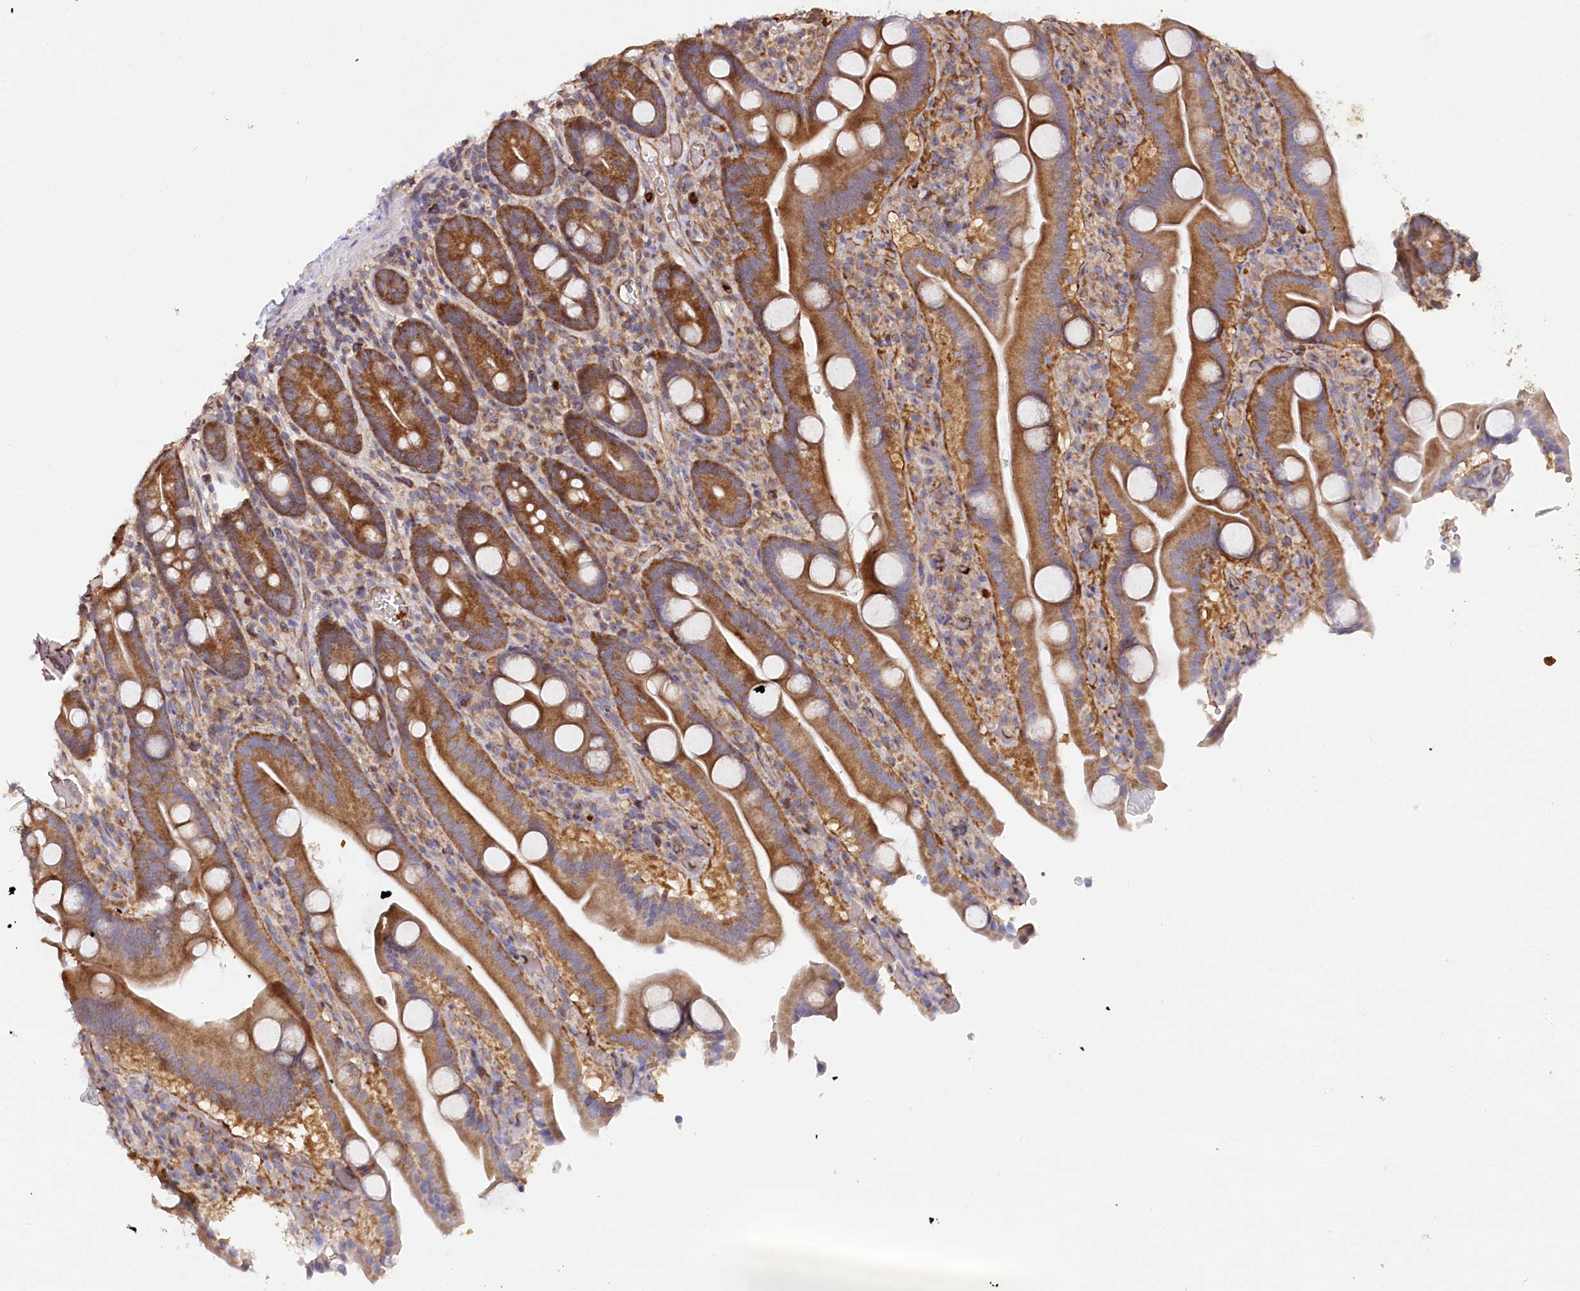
{"staining": {"intensity": "moderate", "quantity": ">75%", "location": "cytoplasmic/membranous"}, "tissue": "duodenum", "cell_type": "Glandular cells", "image_type": "normal", "snomed": [{"axis": "morphology", "description": "Normal tissue, NOS"}, {"axis": "topography", "description": "Duodenum"}], "caption": "Protein expression analysis of unremarkable duodenum demonstrates moderate cytoplasmic/membranous positivity in approximately >75% of glandular cells.", "gene": "LSG1", "patient": {"sex": "male", "age": 55}}